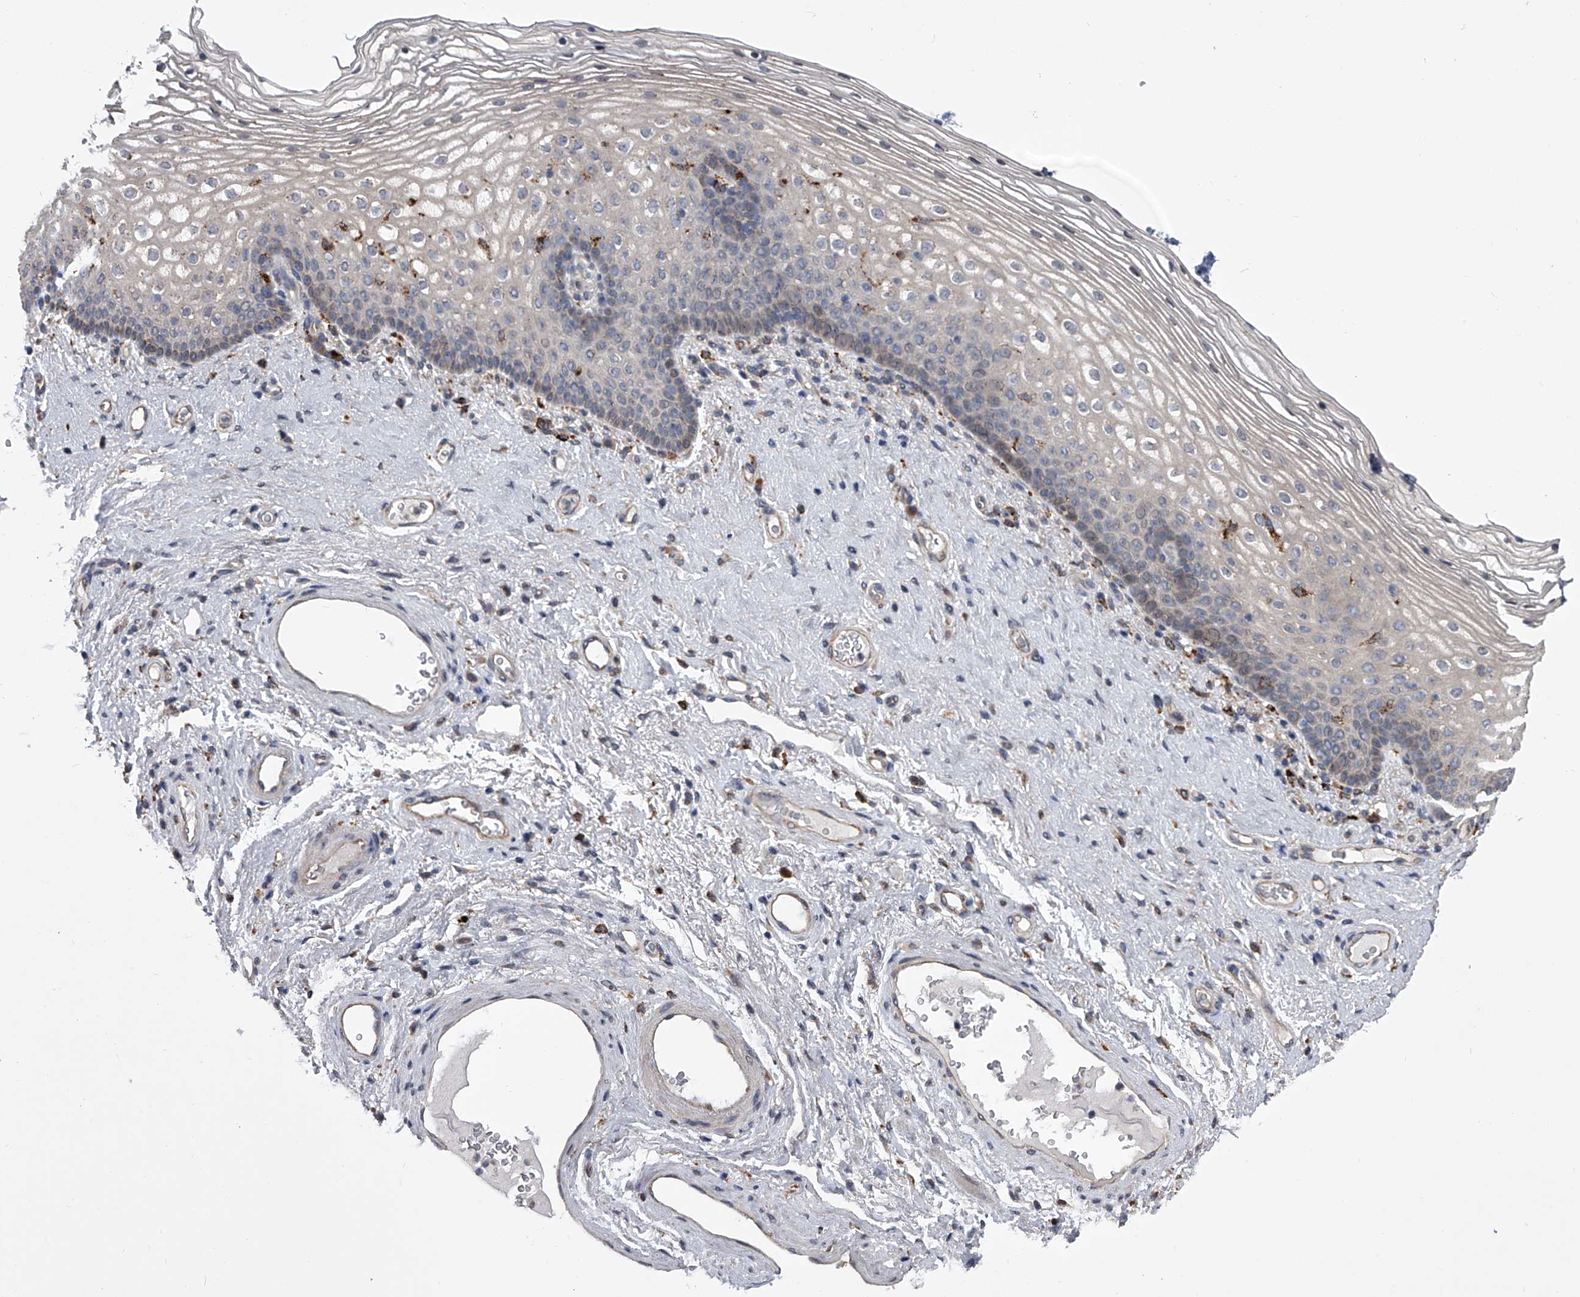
{"staining": {"intensity": "weak", "quantity": "<25%", "location": "cytoplasmic/membranous"}, "tissue": "vagina", "cell_type": "Squamous epithelial cells", "image_type": "normal", "snomed": [{"axis": "morphology", "description": "Normal tissue, NOS"}, {"axis": "topography", "description": "Vagina"}], "caption": "IHC photomicrograph of benign vagina: human vagina stained with DAB (3,3'-diaminobenzidine) displays no significant protein staining in squamous epithelial cells.", "gene": "TRIM8", "patient": {"sex": "female", "age": 60}}